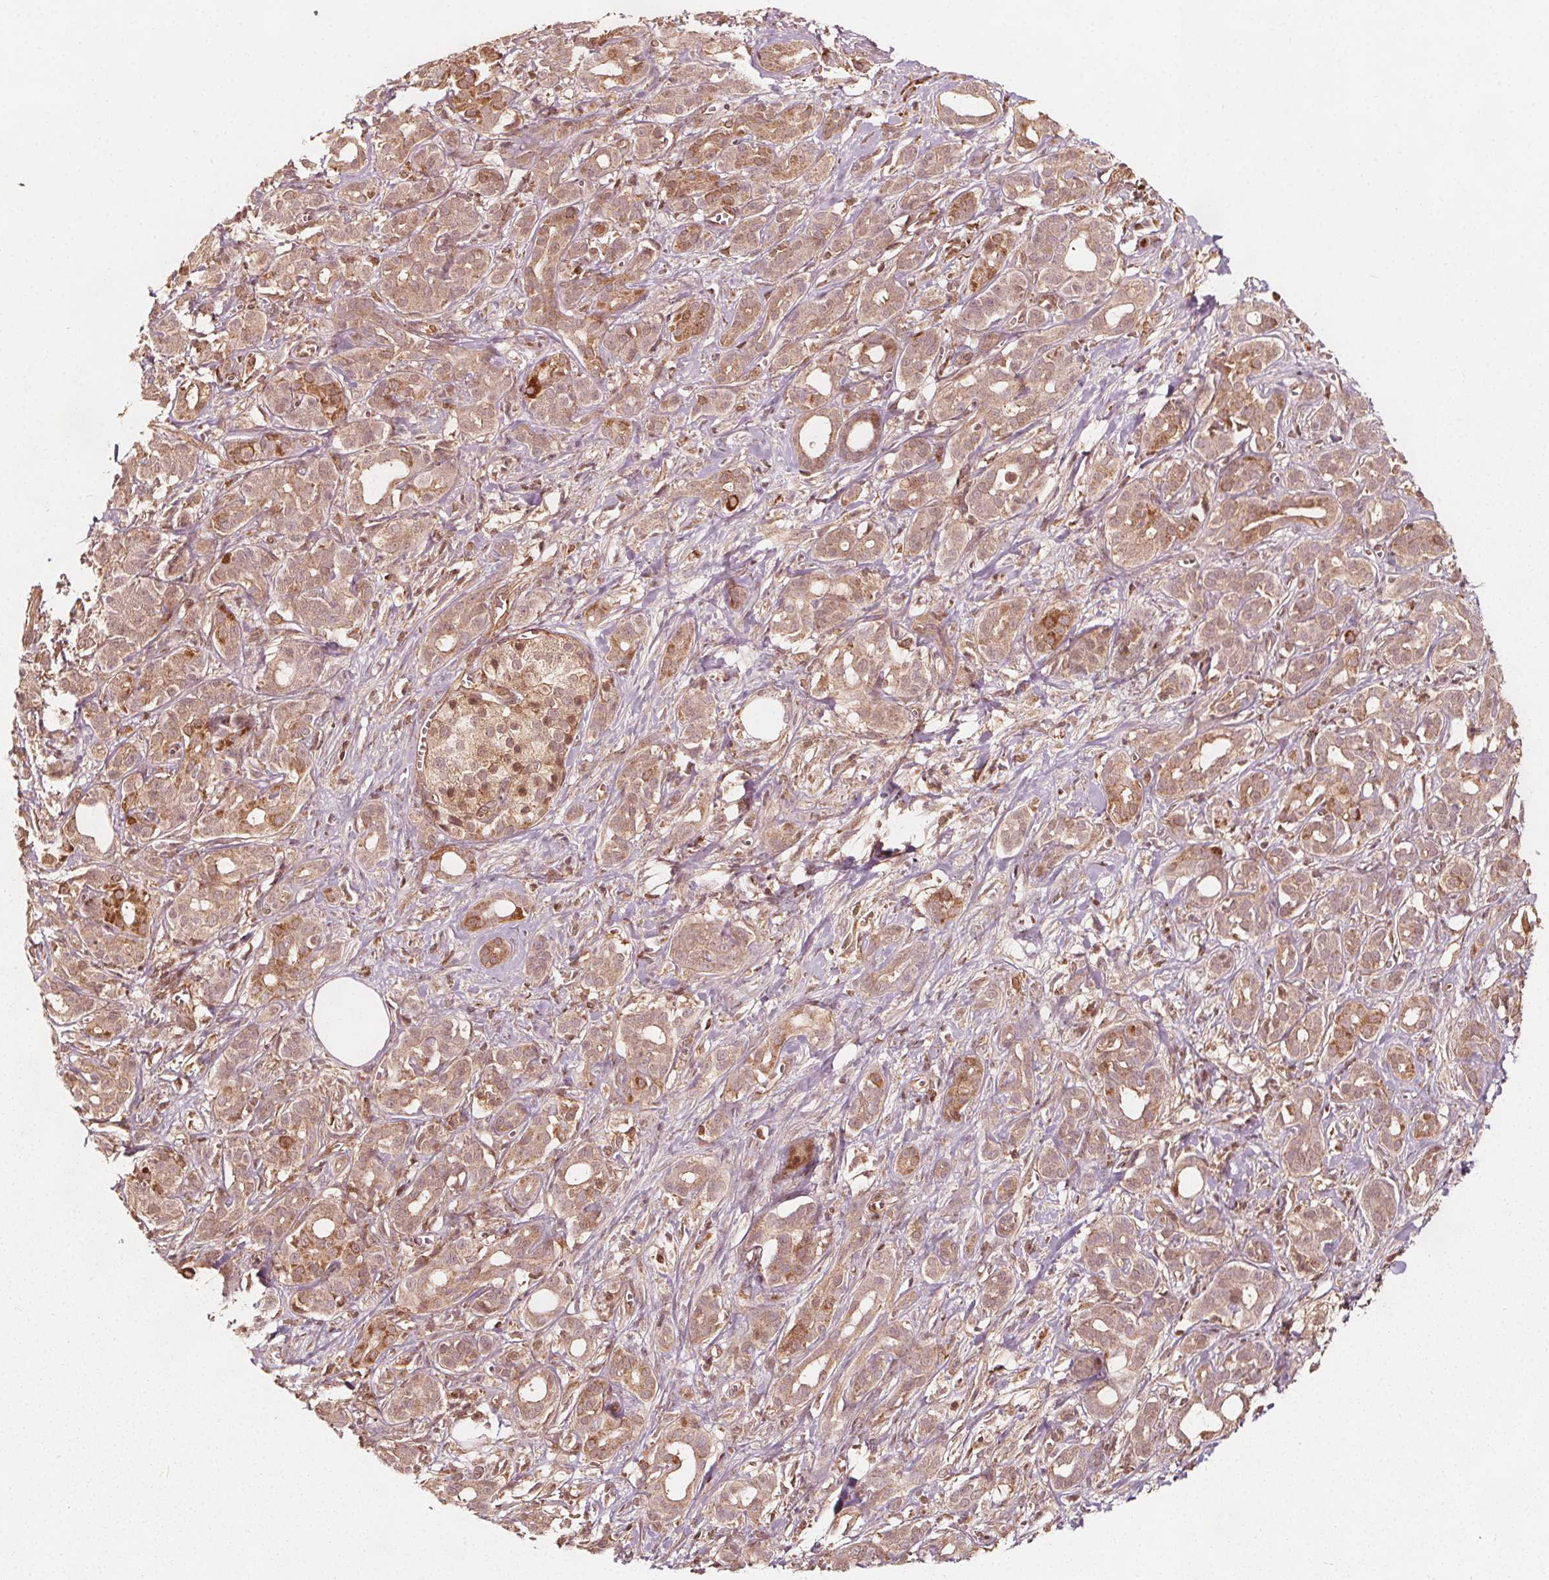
{"staining": {"intensity": "moderate", "quantity": ">75%", "location": "cytoplasmic/membranous"}, "tissue": "pancreatic cancer", "cell_type": "Tumor cells", "image_type": "cancer", "snomed": [{"axis": "morphology", "description": "Adenocarcinoma, NOS"}, {"axis": "topography", "description": "Pancreas"}], "caption": "Immunohistochemistry of human pancreatic cancer demonstrates medium levels of moderate cytoplasmic/membranous staining in about >75% of tumor cells. Nuclei are stained in blue.", "gene": "AIP", "patient": {"sex": "male", "age": 61}}